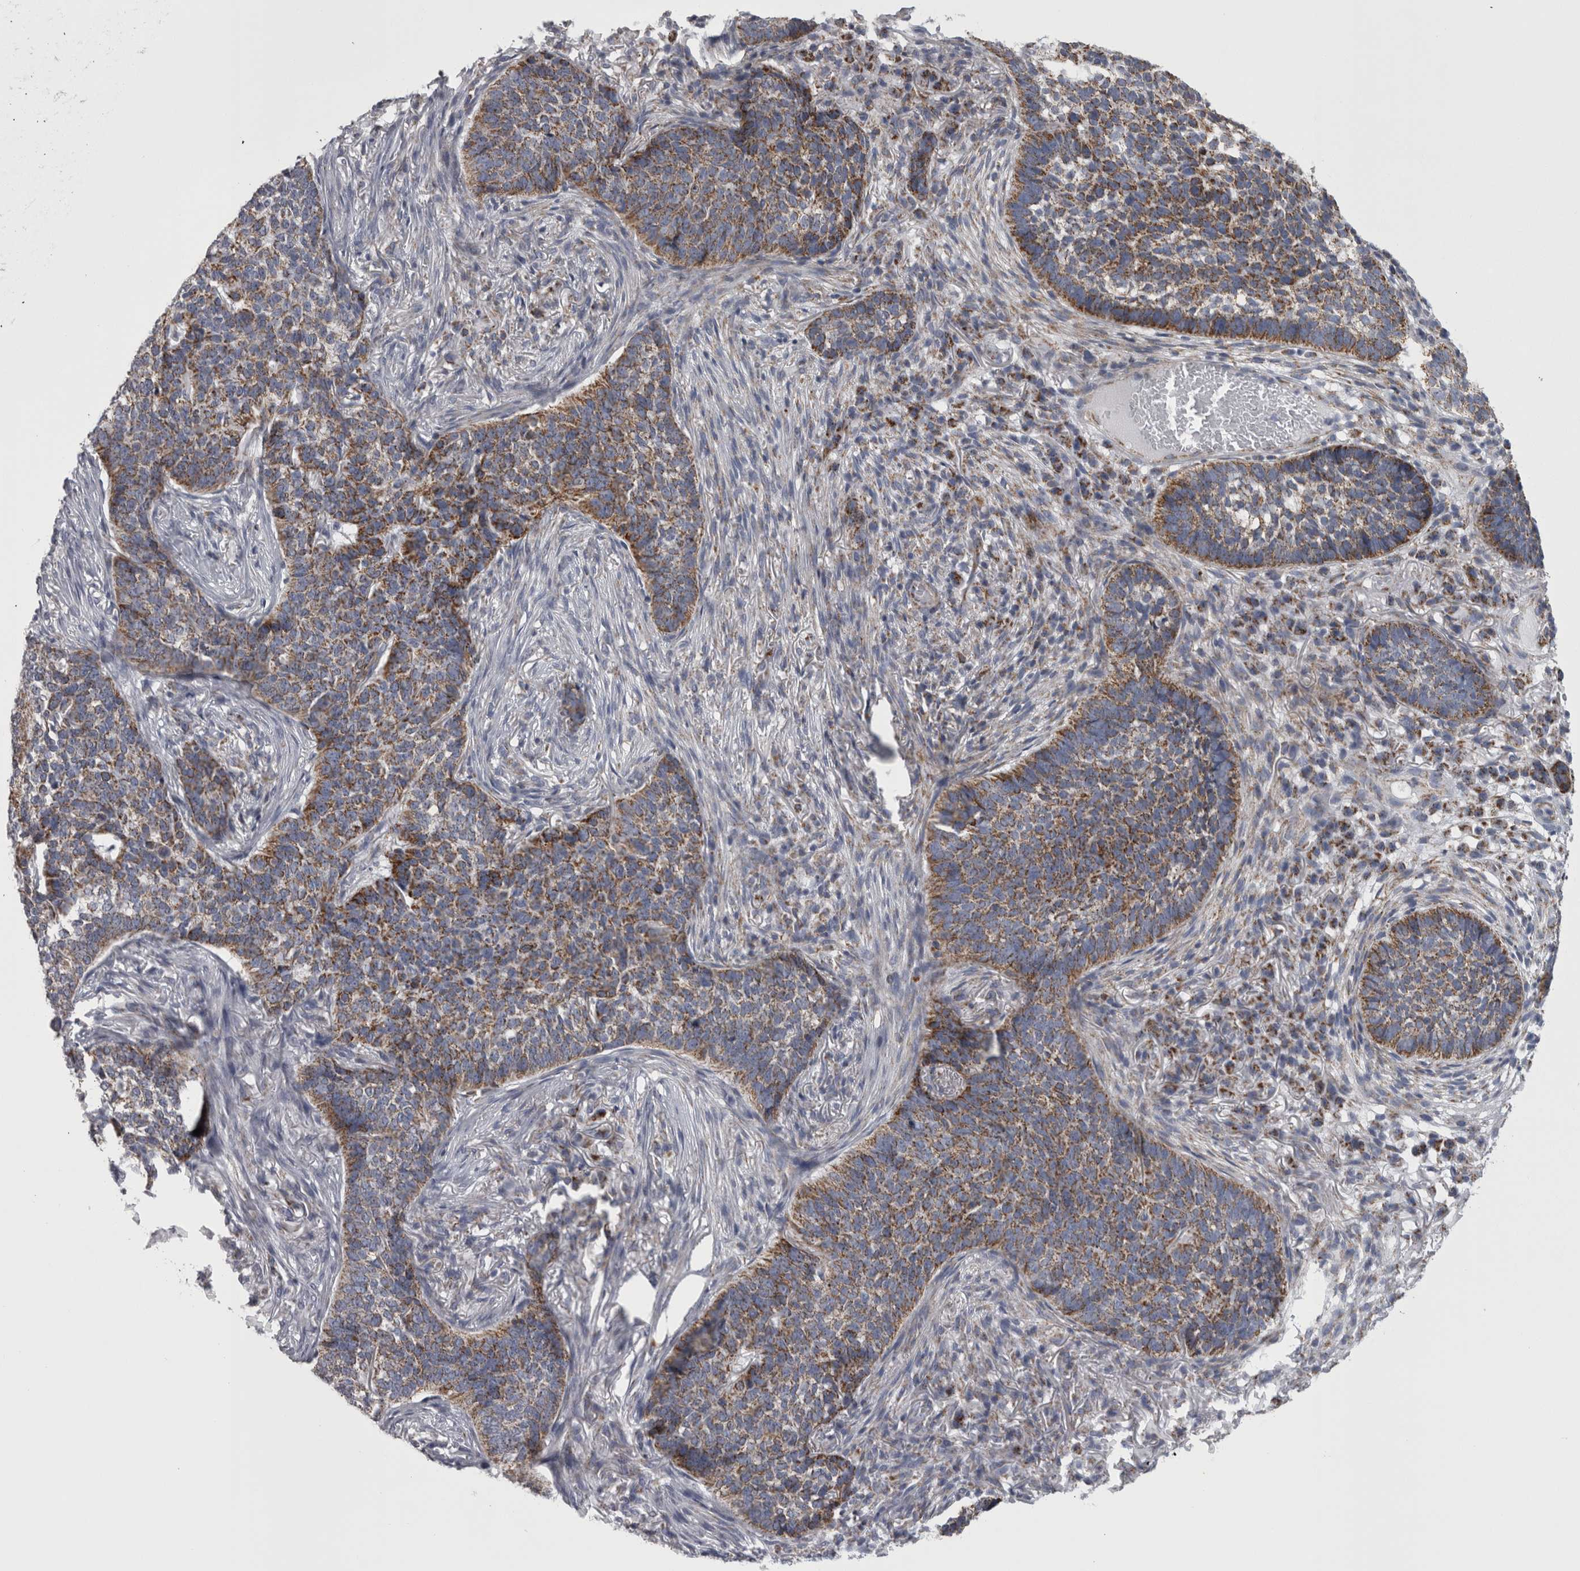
{"staining": {"intensity": "moderate", "quantity": ">75%", "location": "cytoplasmic/membranous"}, "tissue": "skin cancer", "cell_type": "Tumor cells", "image_type": "cancer", "snomed": [{"axis": "morphology", "description": "Basal cell carcinoma"}, {"axis": "topography", "description": "Skin"}], "caption": "A high-resolution micrograph shows immunohistochemistry staining of skin basal cell carcinoma, which shows moderate cytoplasmic/membranous expression in approximately >75% of tumor cells. (DAB (3,3'-diaminobenzidine) IHC, brown staining for protein, blue staining for nuclei).", "gene": "DBT", "patient": {"sex": "male", "age": 85}}